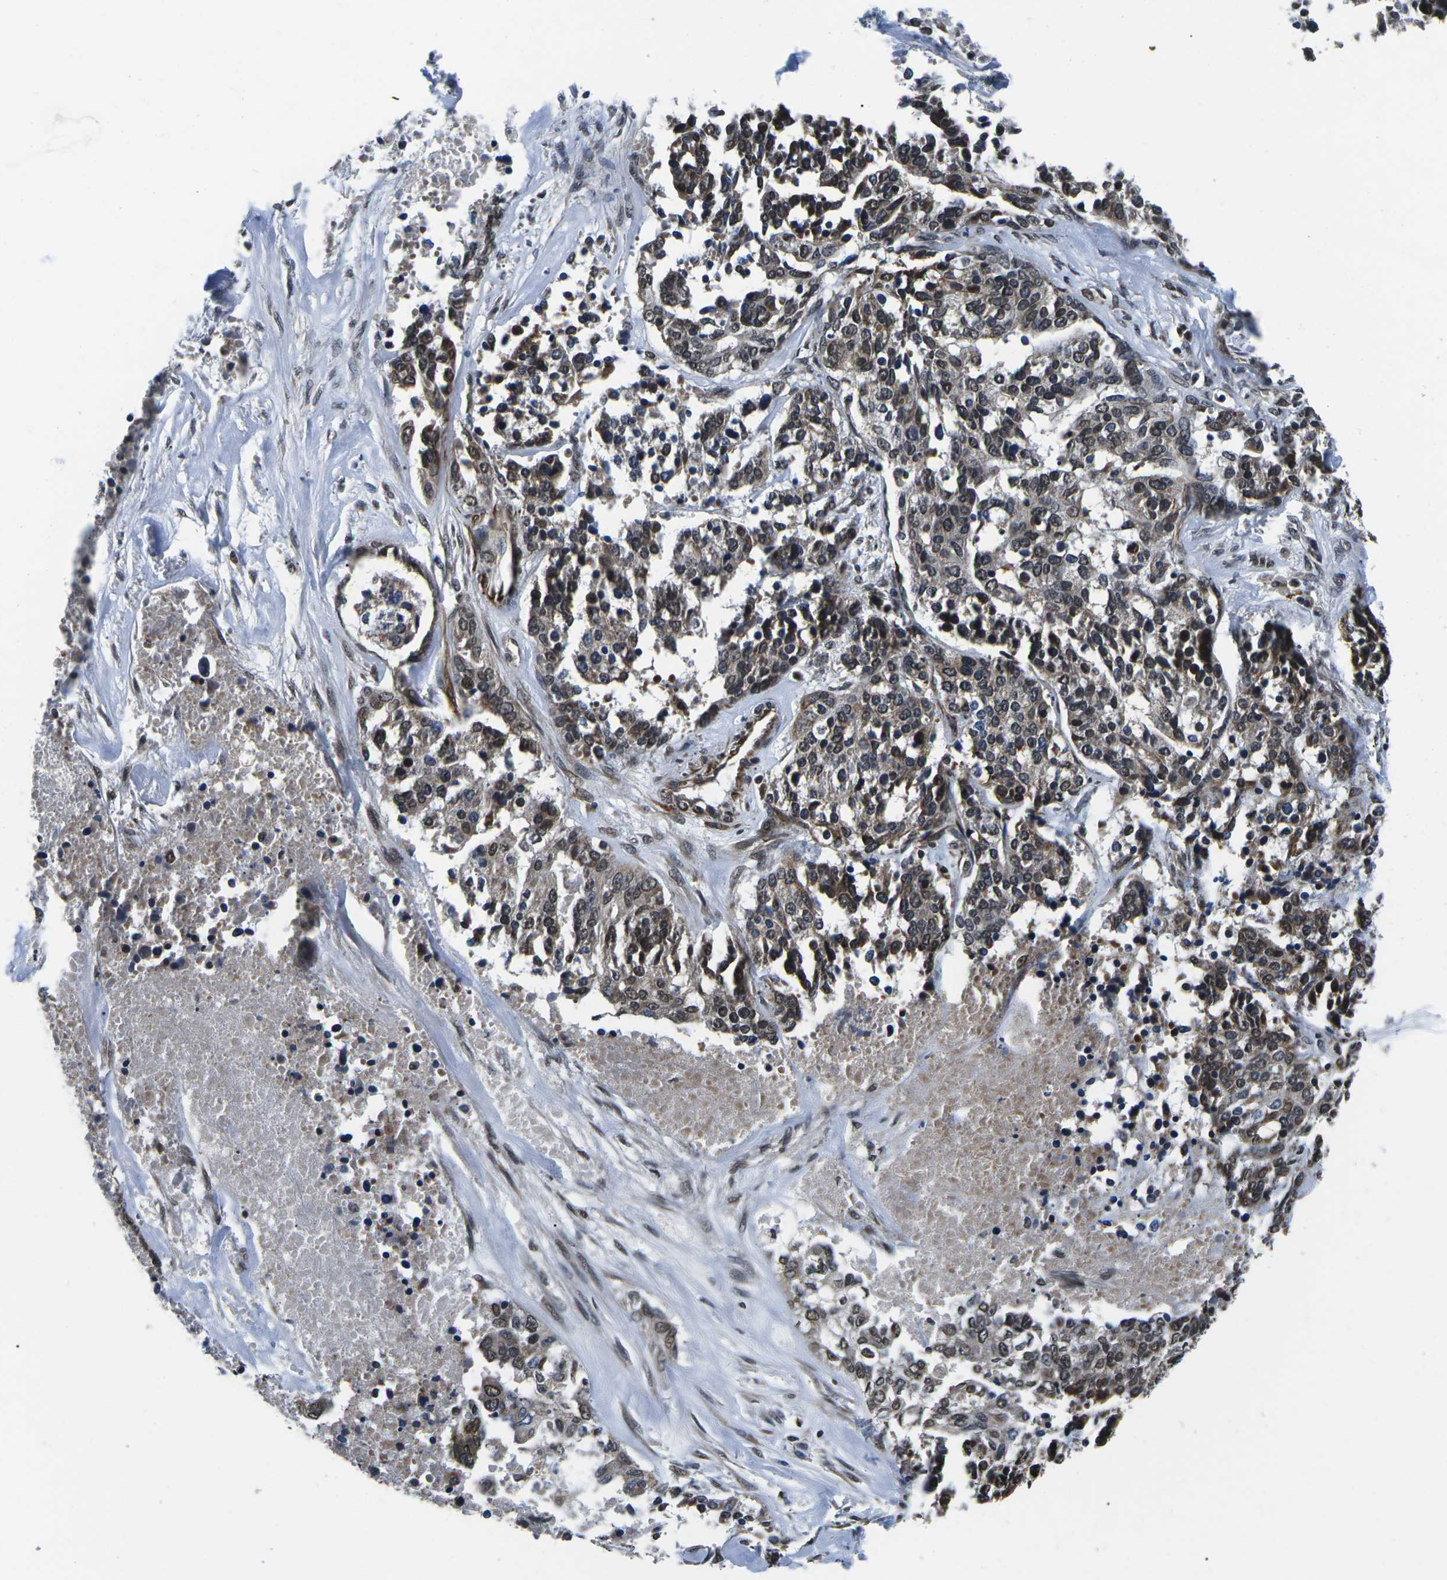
{"staining": {"intensity": "moderate", "quantity": ">75%", "location": "cytoplasmic/membranous,nuclear"}, "tissue": "ovarian cancer", "cell_type": "Tumor cells", "image_type": "cancer", "snomed": [{"axis": "morphology", "description": "Cystadenocarcinoma, serous, NOS"}, {"axis": "topography", "description": "Ovary"}], "caption": "IHC of human ovarian cancer (serous cystadenocarcinoma) demonstrates medium levels of moderate cytoplasmic/membranous and nuclear staining in about >75% of tumor cells. Using DAB (3,3'-diaminobenzidine) (brown) and hematoxylin (blue) stains, captured at high magnification using brightfield microscopy.", "gene": "CCNE1", "patient": {"sex": "female", "age": 44}}